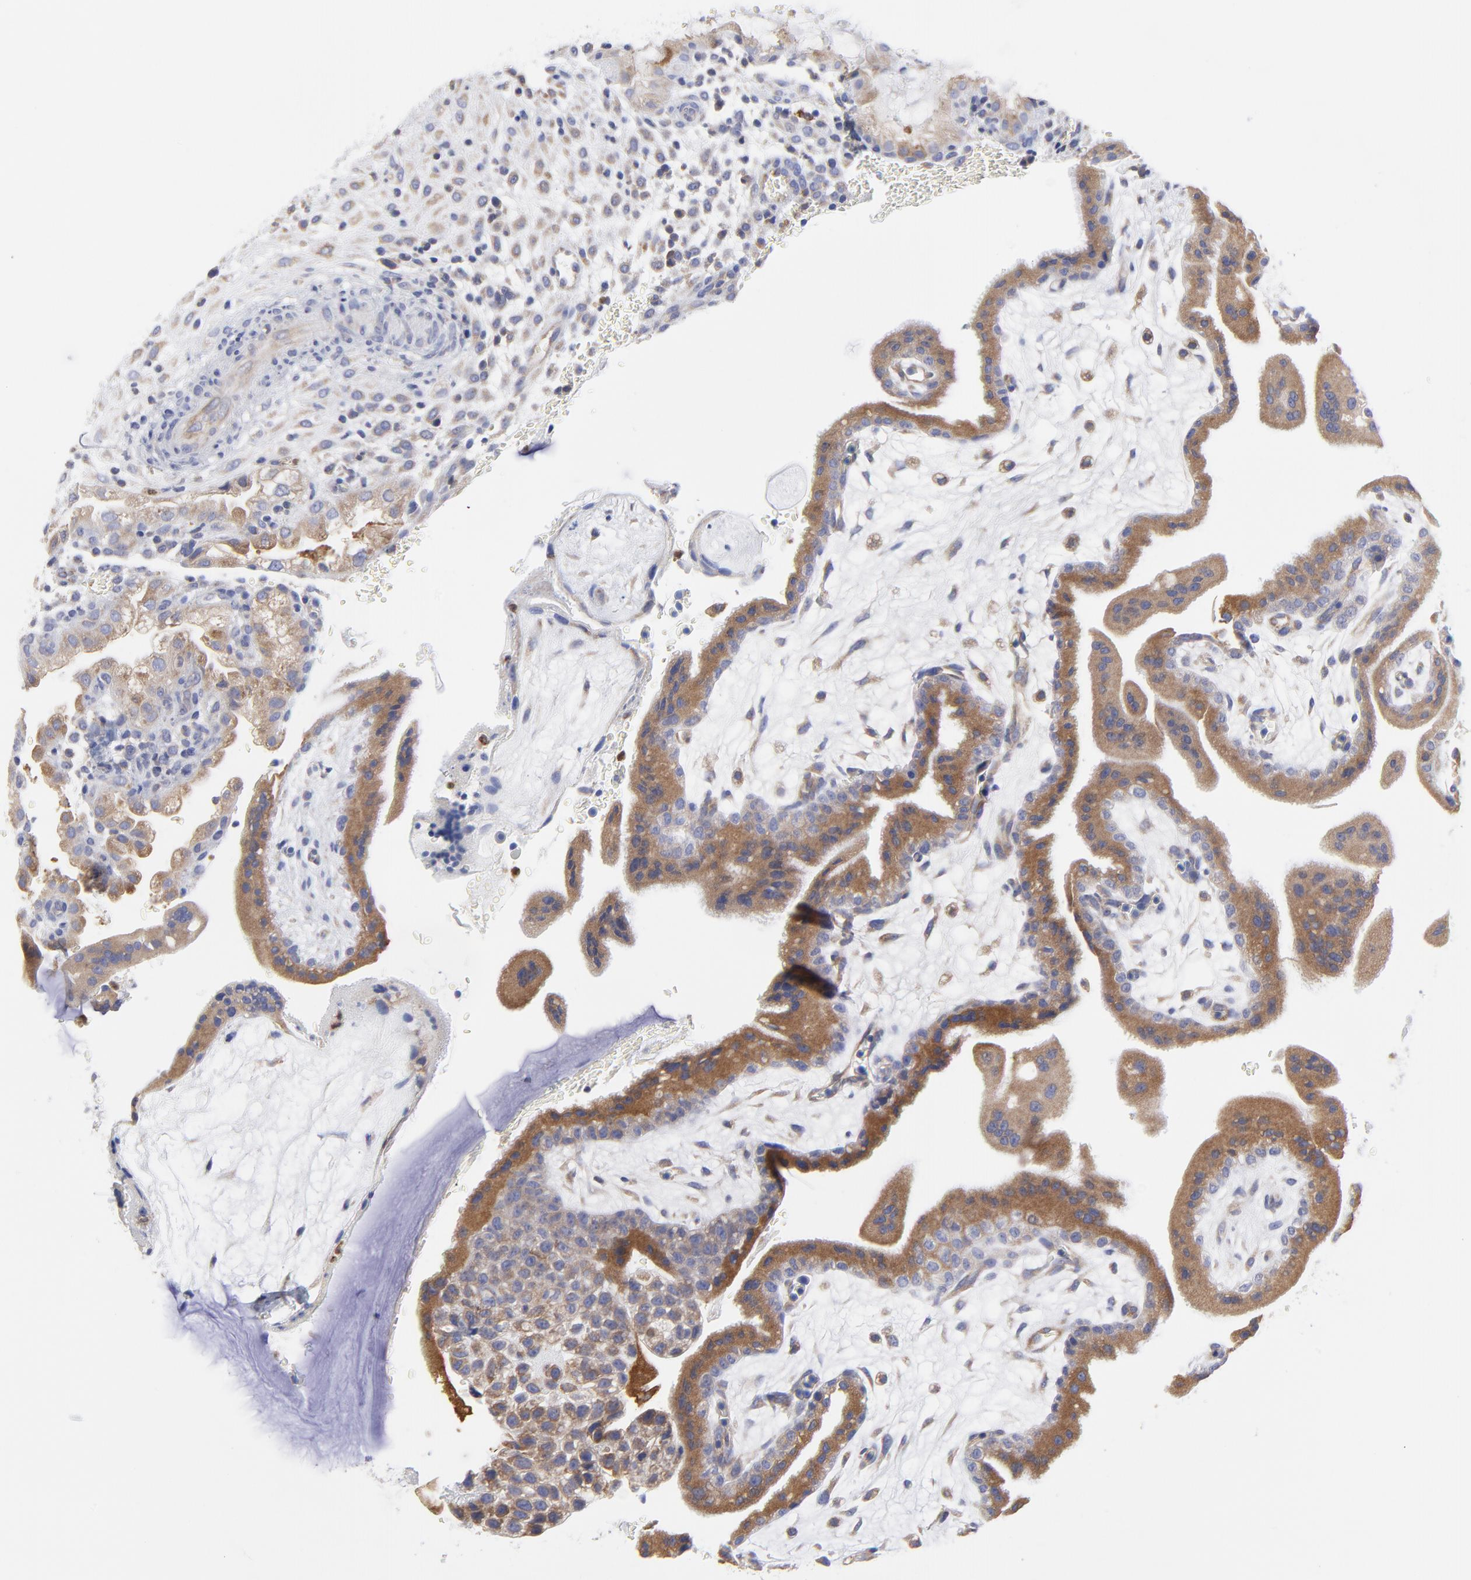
{"staining": {"intensity": "weak", "quantity": "25%-75%", "location": "cytoplasmic/membranous"}, "tissue": "placenta", "cell_type": "Decidual cells", "image_type": "normal", "snomed": [{"axis": "morphology", "description": "Normal tissue, NOS"}, {"axis": "topography", "description": "Placenta"}], "caption": "Immunohistochemical staining of unremarkable placenta demonstrates weak cytoplasmic/membranous protein expression in about 25%-75% of decidual cells.", "gene": "MOSPD2", "patient": {"sex": "female", "age": 35}}